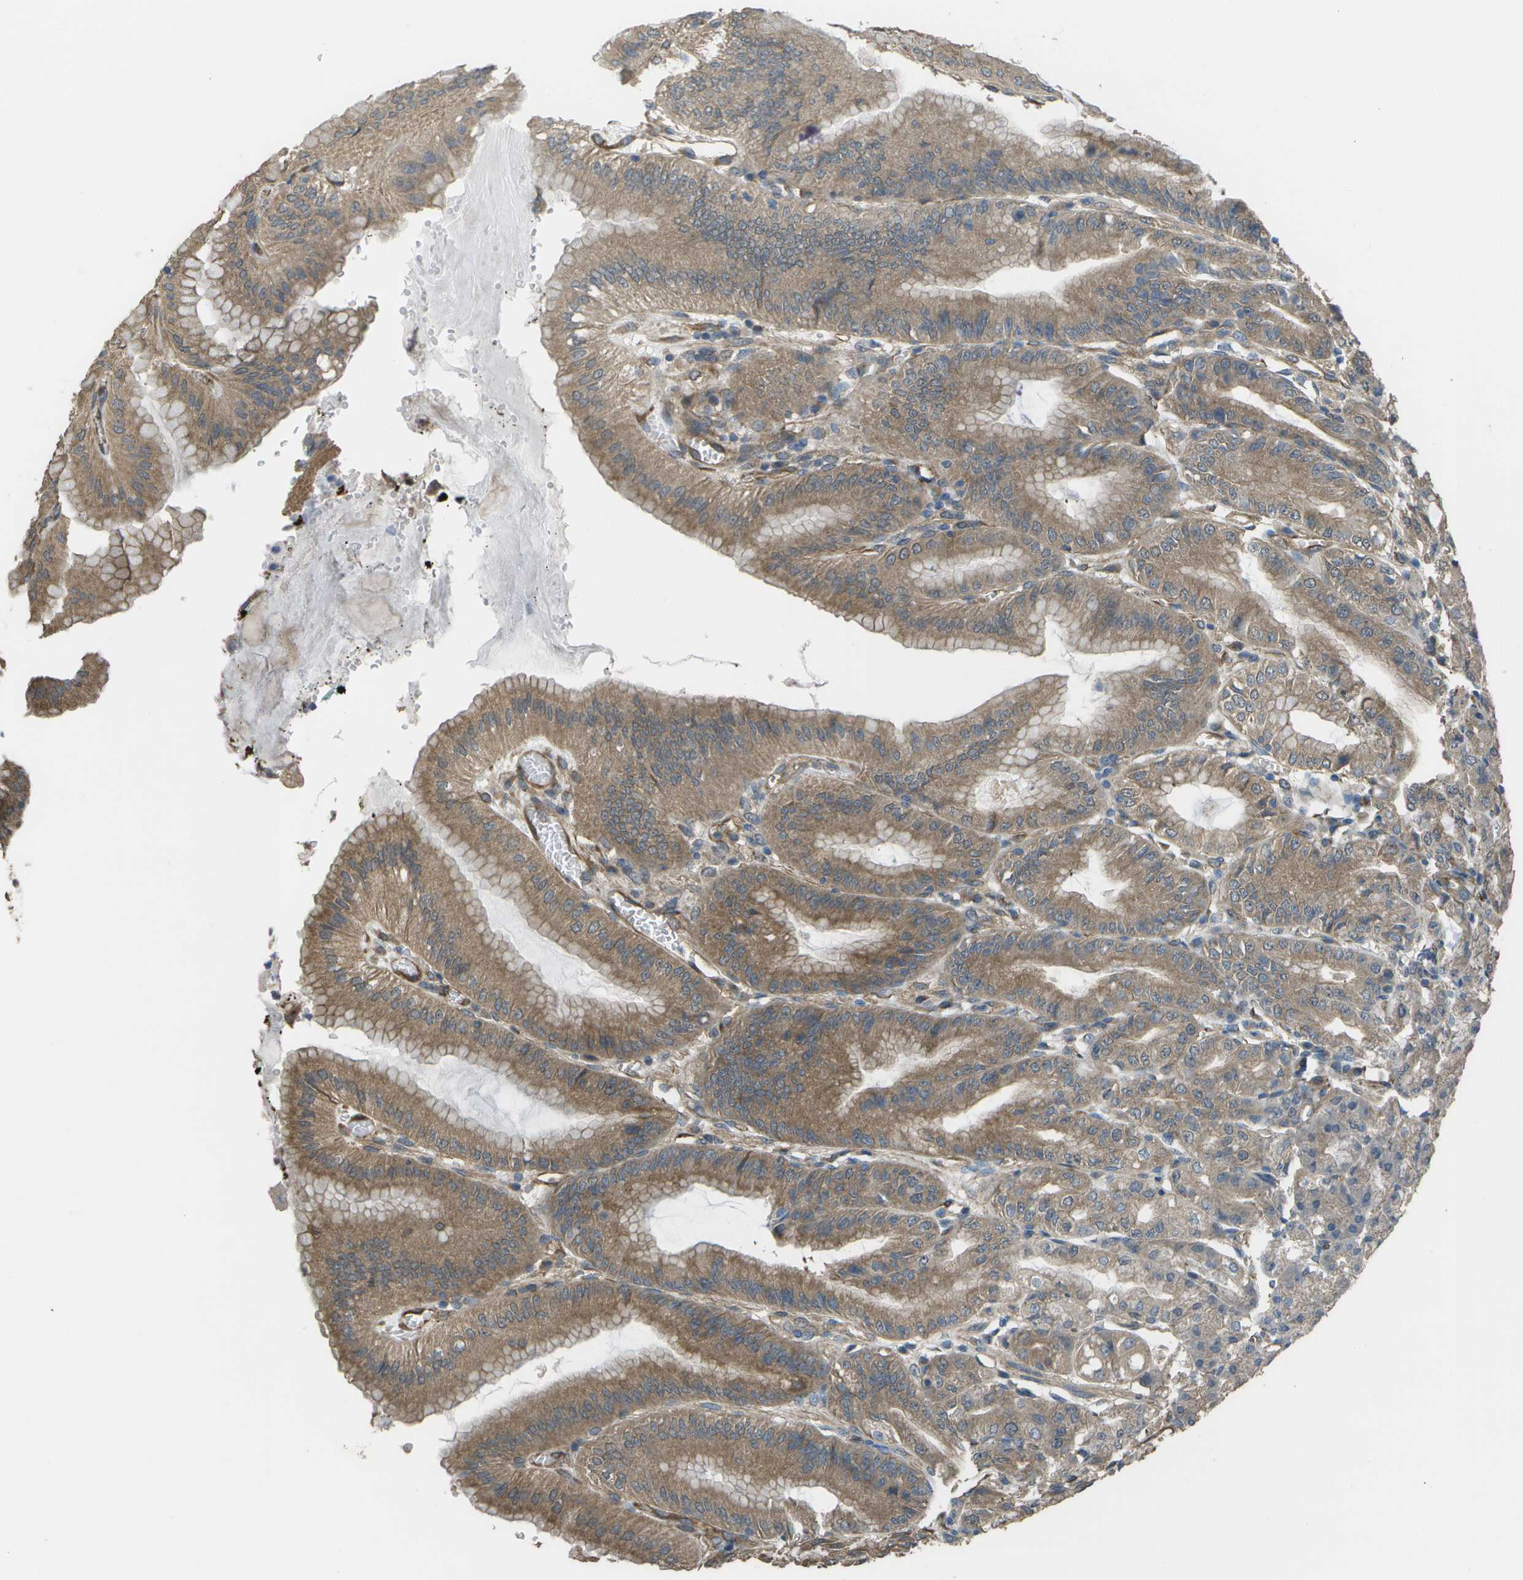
{"staining": {"intensity": "moderate", "quantity": ">75%", "location": "cytoplasmic/membranous"}, "tissue": "stomach", "cell_type": "Glandular cells", "image_type": "normal", "snomed": [{"axis": "morphology", "description": "Normal tissue, NOS"}, {"axis": "topography", "description": "Stomach, lower"}], "caption": "IHC (DAB (3,3'-diaminobenzidine)) staining of normal stomach demonstrates moderate cytoplasmic/membranous protein positivity in approximately >75% of glandular cells. (brown staining indicates protein expression, while blue staining denotes nuclei).", "gene": "CLNS1A", "patient": {"sex": "male", "age": 71}}